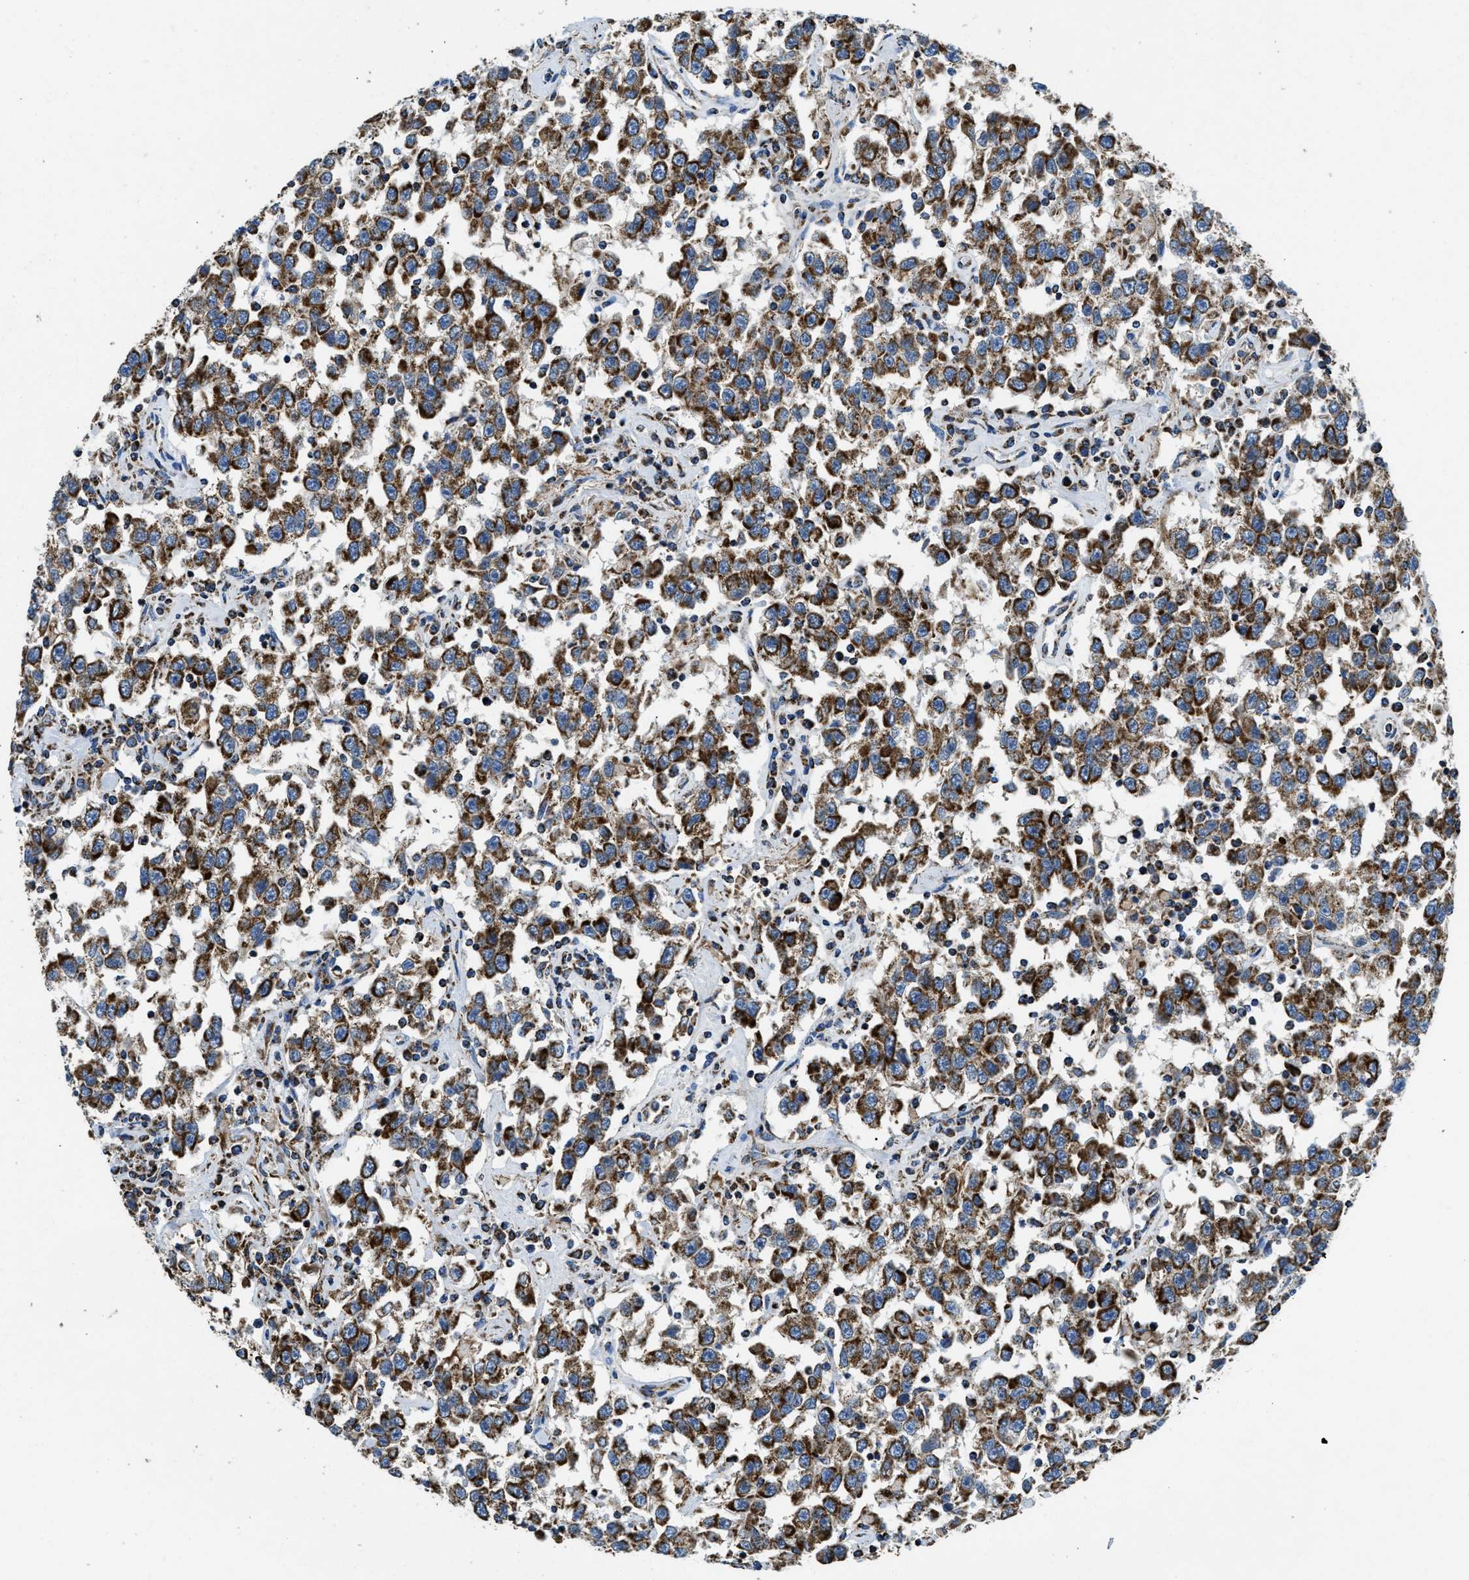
{"staining": {"intensity": "strong", "quantity": "25%-75%", "location": "cytoplasmic/membranous"}, "tissue": "testis cancer", "cell_type": "Tumor cells", "image_type": "cancer", "snomed": [{"axis": "morphology", "description": "Seminoma, NOS"}, {"axis": "topography", "description": "Testis"}], "caption": "A brown stain highlights strong cytoplasmic/membranous expression of a protein in human testis cancer (seminoma) tumor cells. (IHC, brightfield microscopy, high magnification).", "gene": "STK33", "patient": {"sex": "male", "age": 41}}